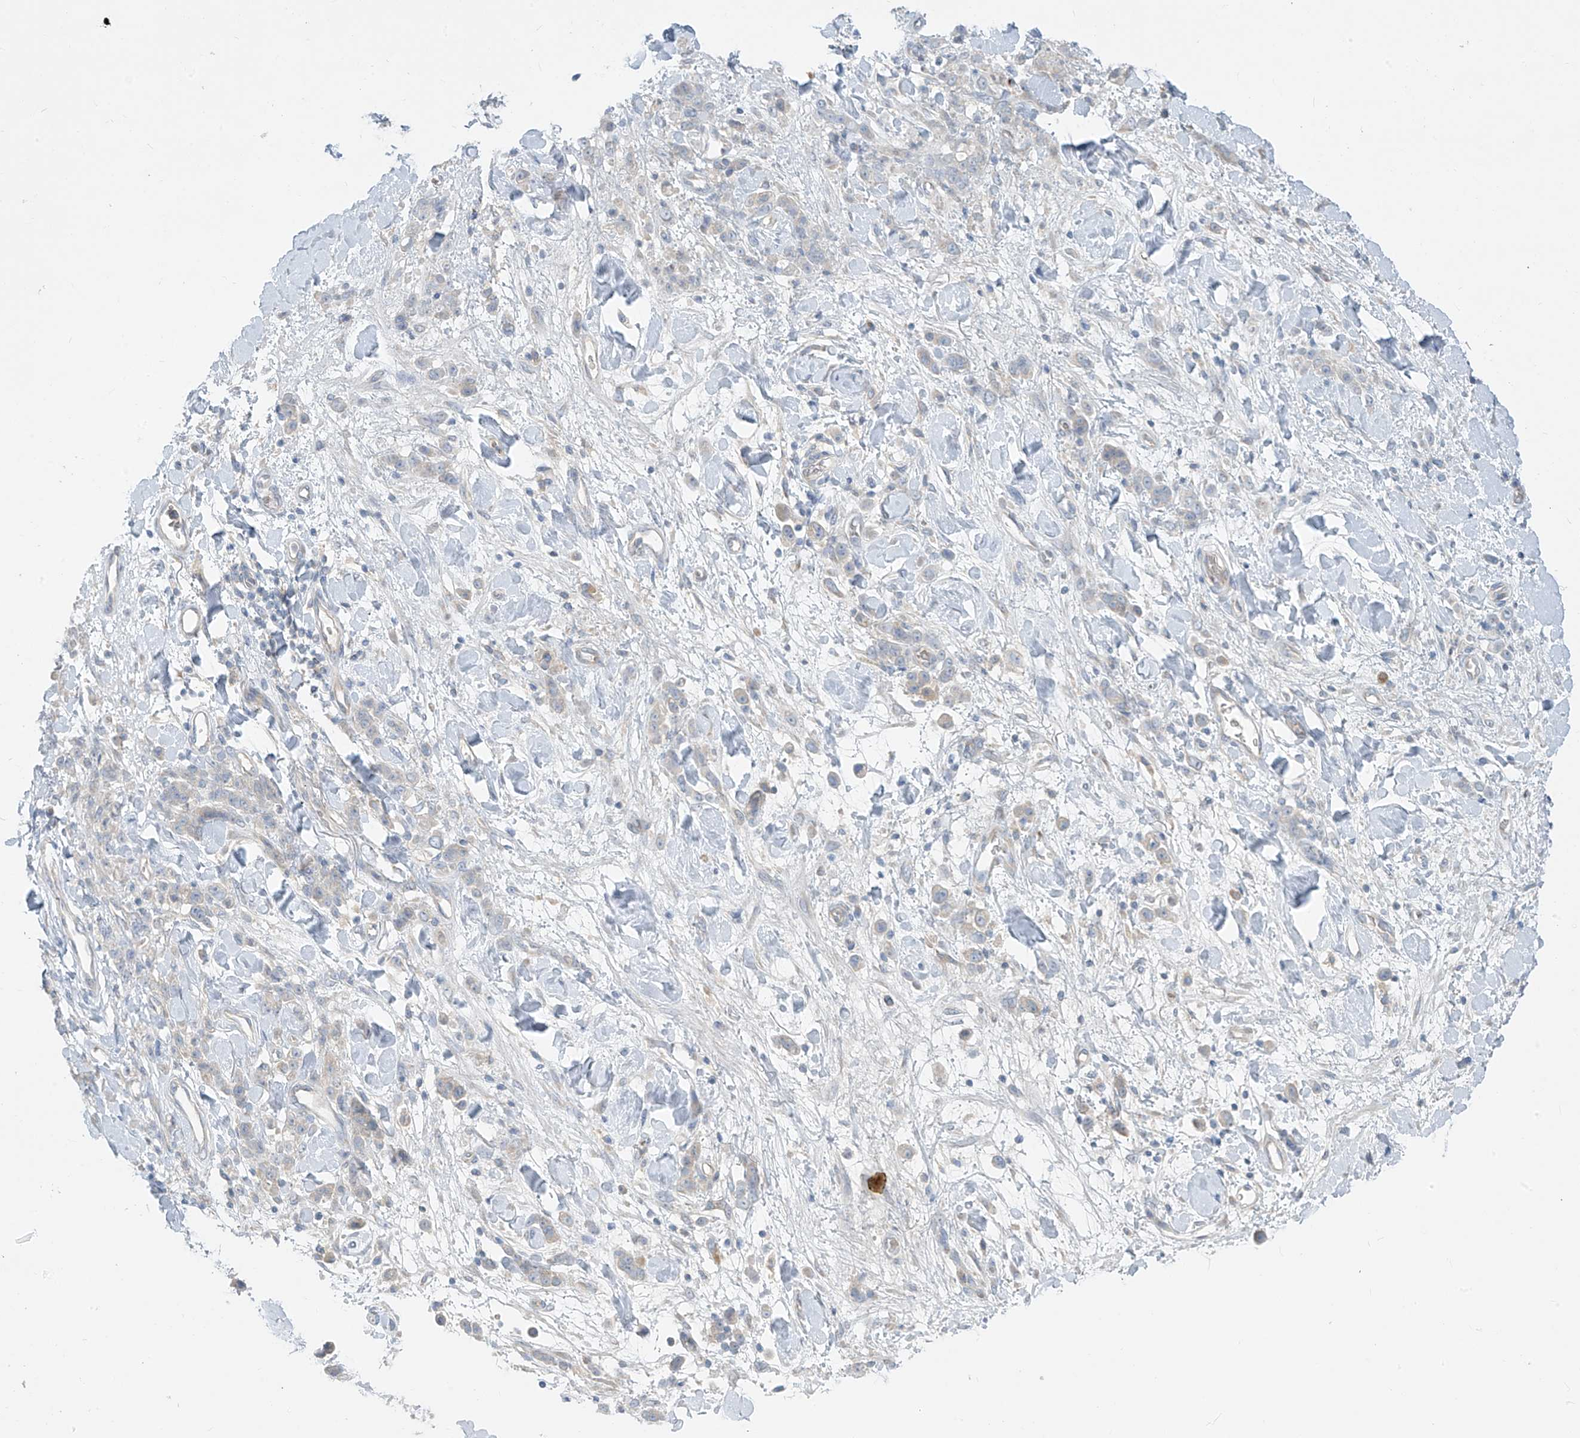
{"staining": {"intensity": "negative", "quantity": "none", "location": "none"}, "tissue": "stomach cancer", "cell_type": "Tumor cells", "image_type": "cancer", "snomed": [{"axis": "morphology", "description": "Normal tissue, NOS"}, {"axis": "morphology", "description": "Adenocarcinoma, NOS"}, {"axis": "topography", "description": "Stomach"}], "caption": "Tumor cells are negative for brown protein staining in stomach cancer.", "gene": "DGKQ", "patient": {"sex": "male", "age": 82}}